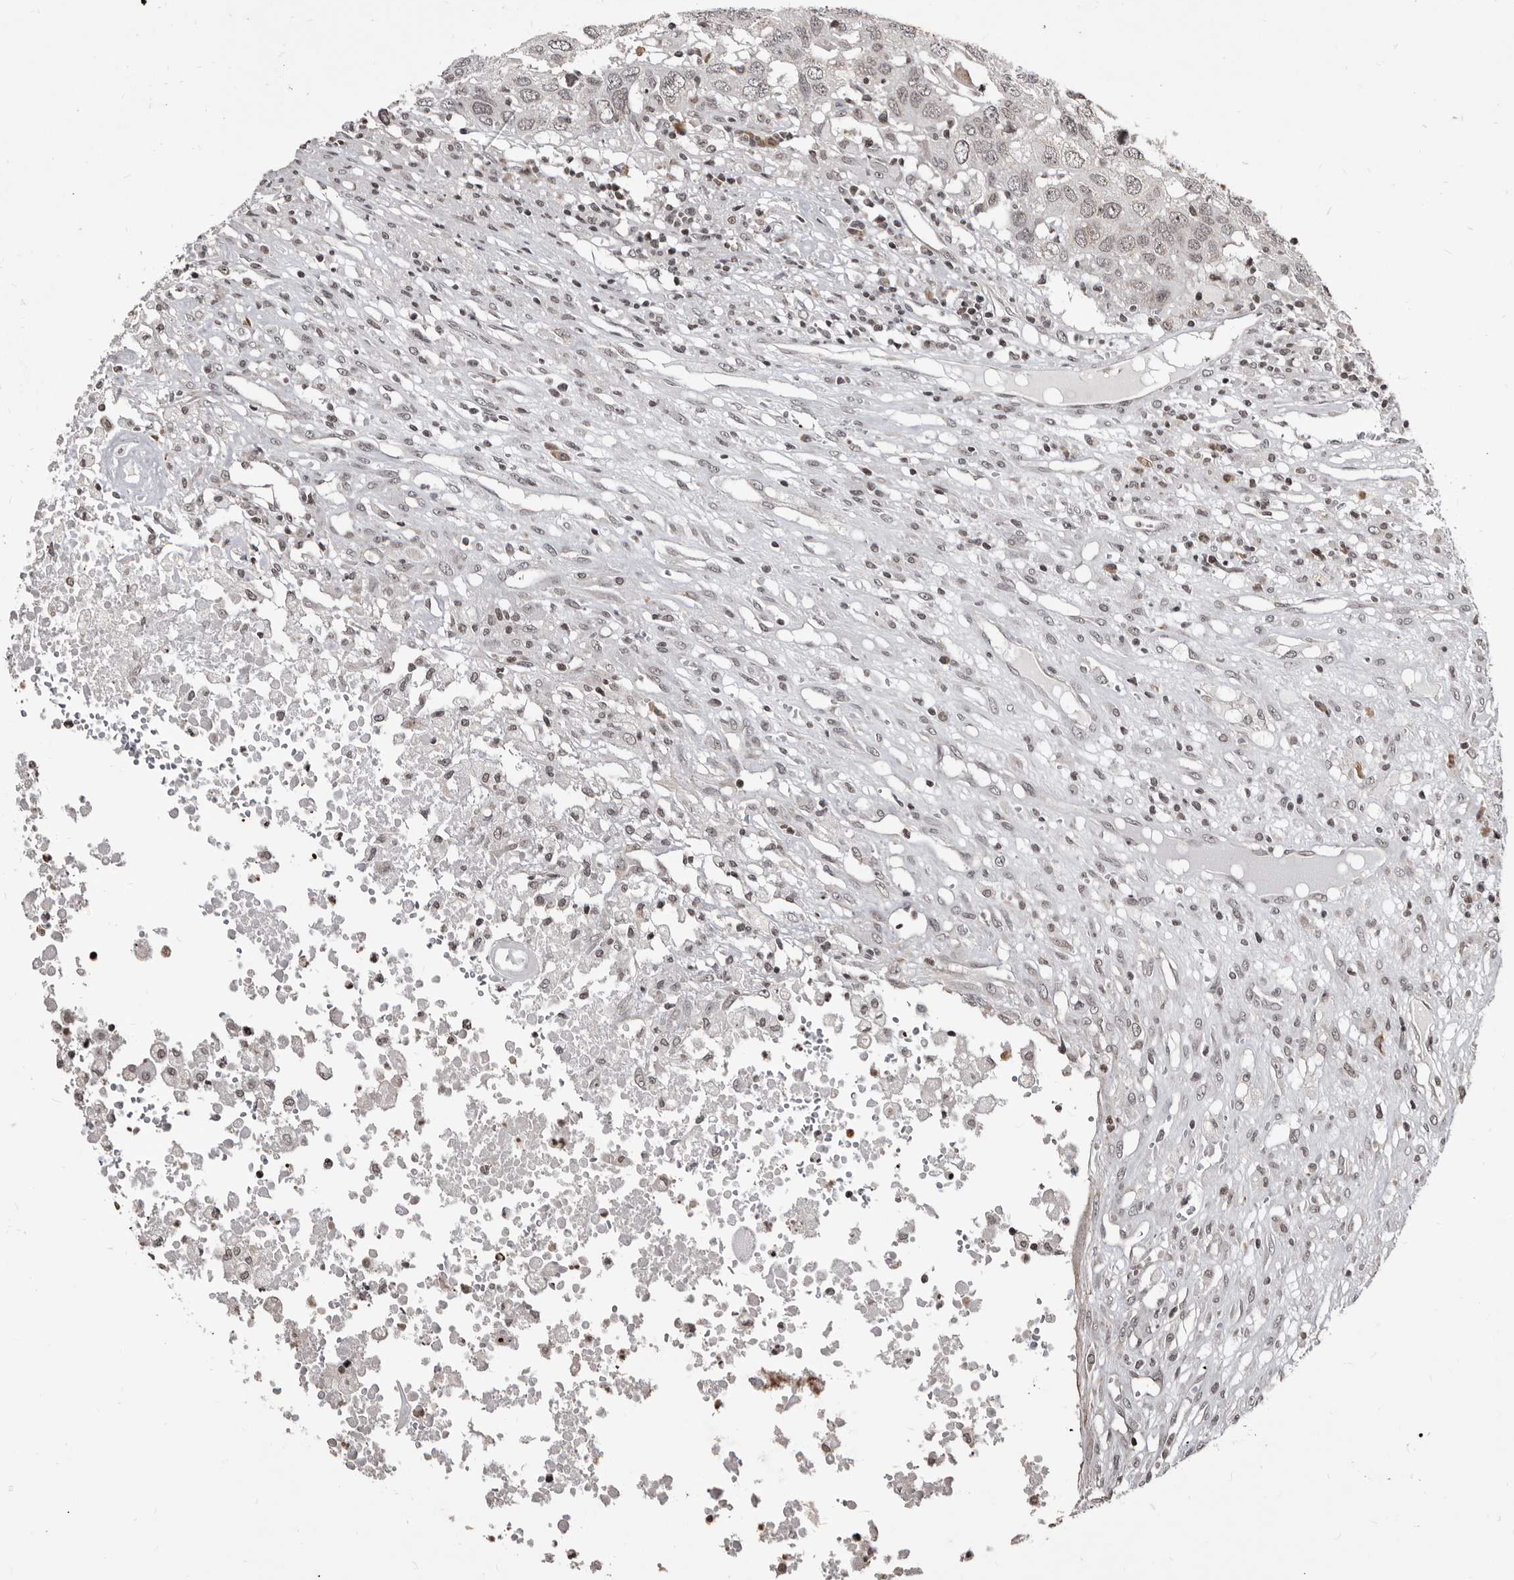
{"staining": {"intensity": "negative", "quantity": "none", "location": "none"}, "tissue": "head and neck cancer", "cell_type": "Tumor cells", "image_type": "cancer", "snomed": [{"axis": "morphology", "description": "Squamous cell carcinoma, NOS"}, {"axis": "topography", "description": "Head-Neck"}], "caption": "This is an immunohistochemistry micrograph of human head and neck cancer. There is no positivity in tumor cells.", "gene": "THUMPD1", "patient": {"sex": "male", "age": 66}}